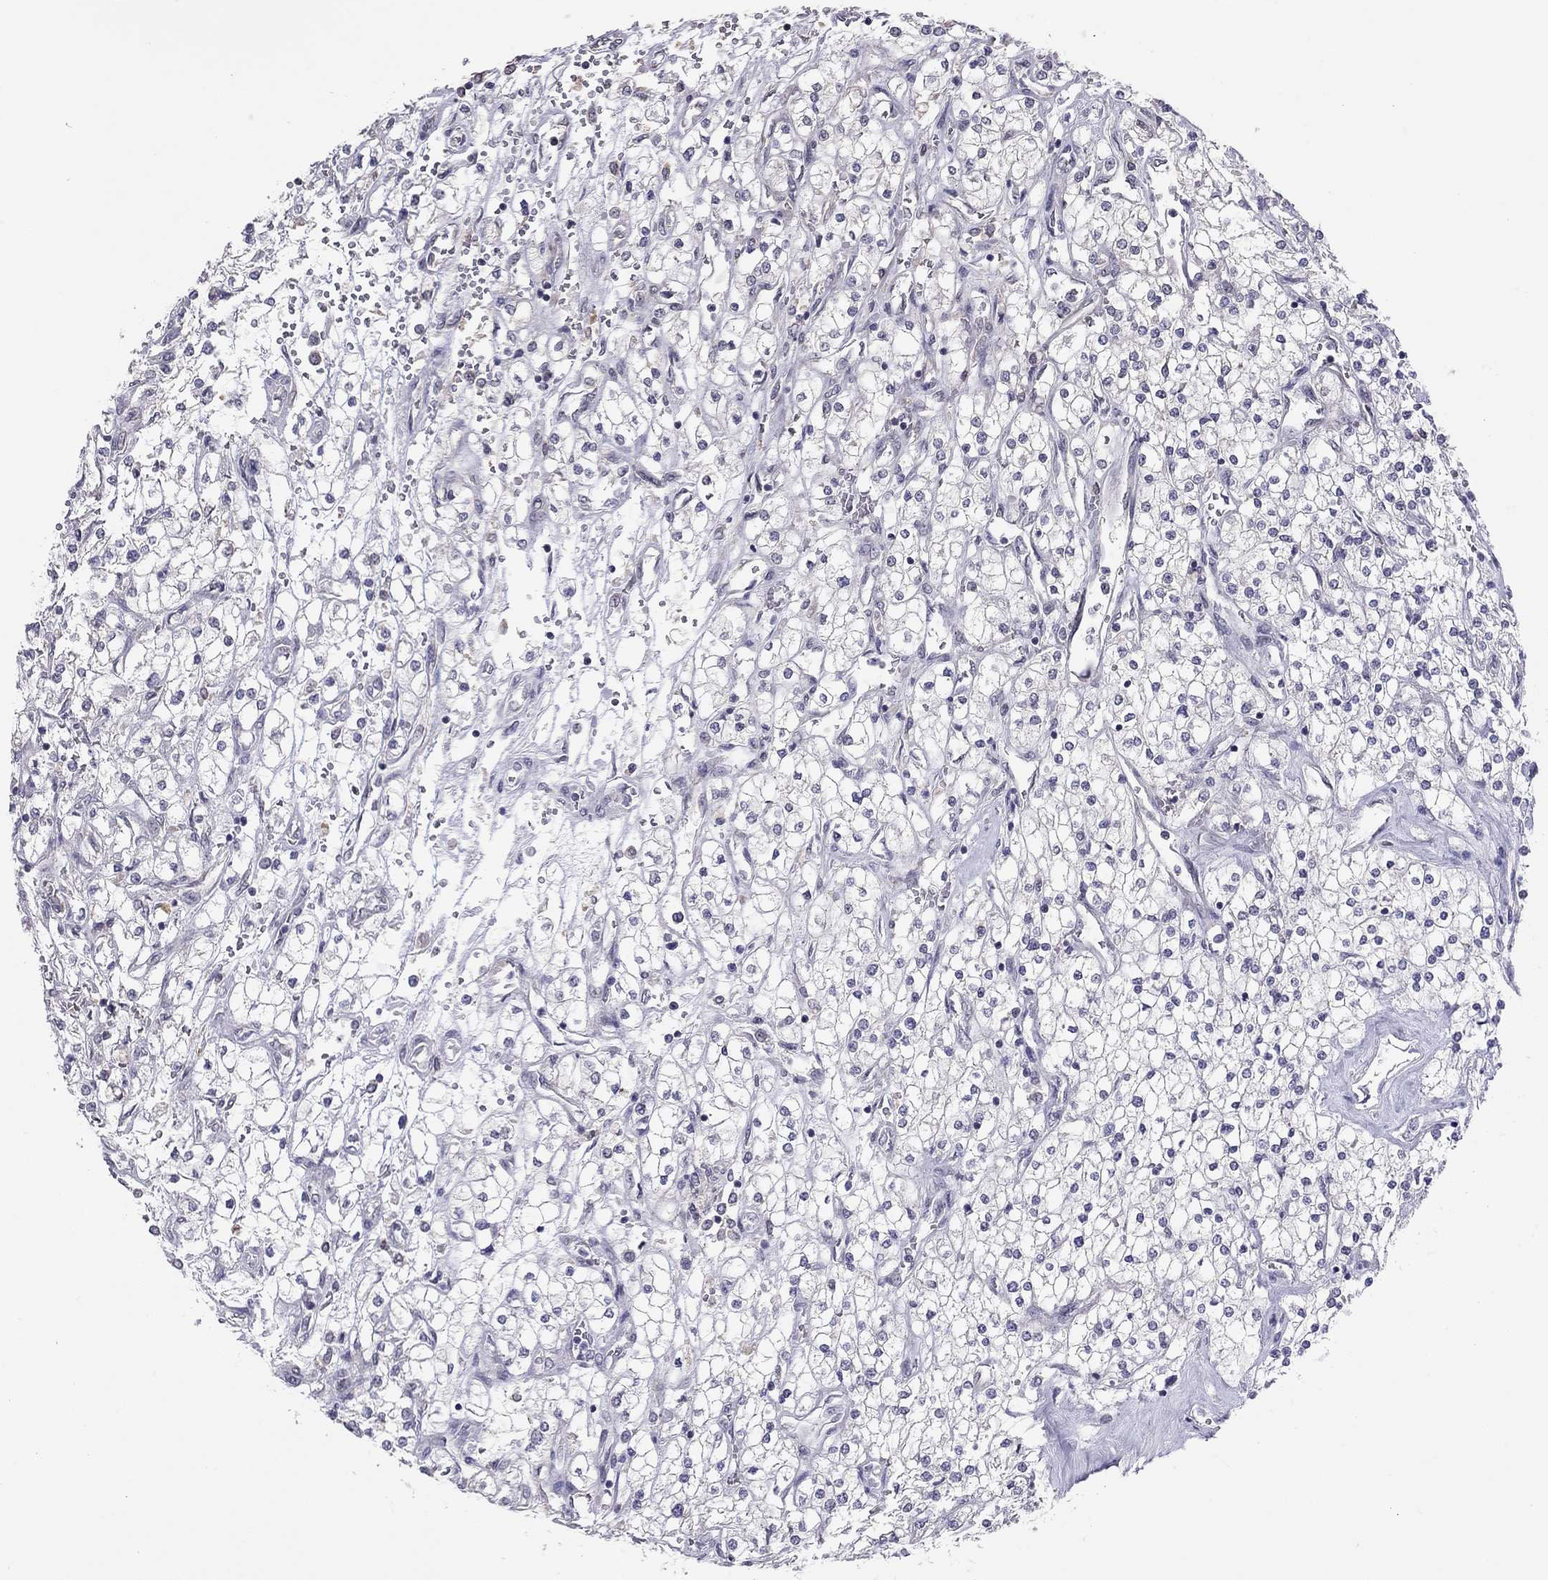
{"staining": {"intensity": "negative", "quantity": "none", "location": "none"}, "tissue": "renal cancer", "cell_type": "Tumor cells", "image_type": "cancer", "snomed": [{"axis": "morphology", "description": "Adenocarcinoma, NOS"}, {"axis": "topography", "description": "Kidney"}], "caption": "Histopathology image shows no protein staining in tumor cells of renal adenocarcinoma tissue.", "gene": "HSF2BP", "patient": {"sex": "male", "age": 80}}